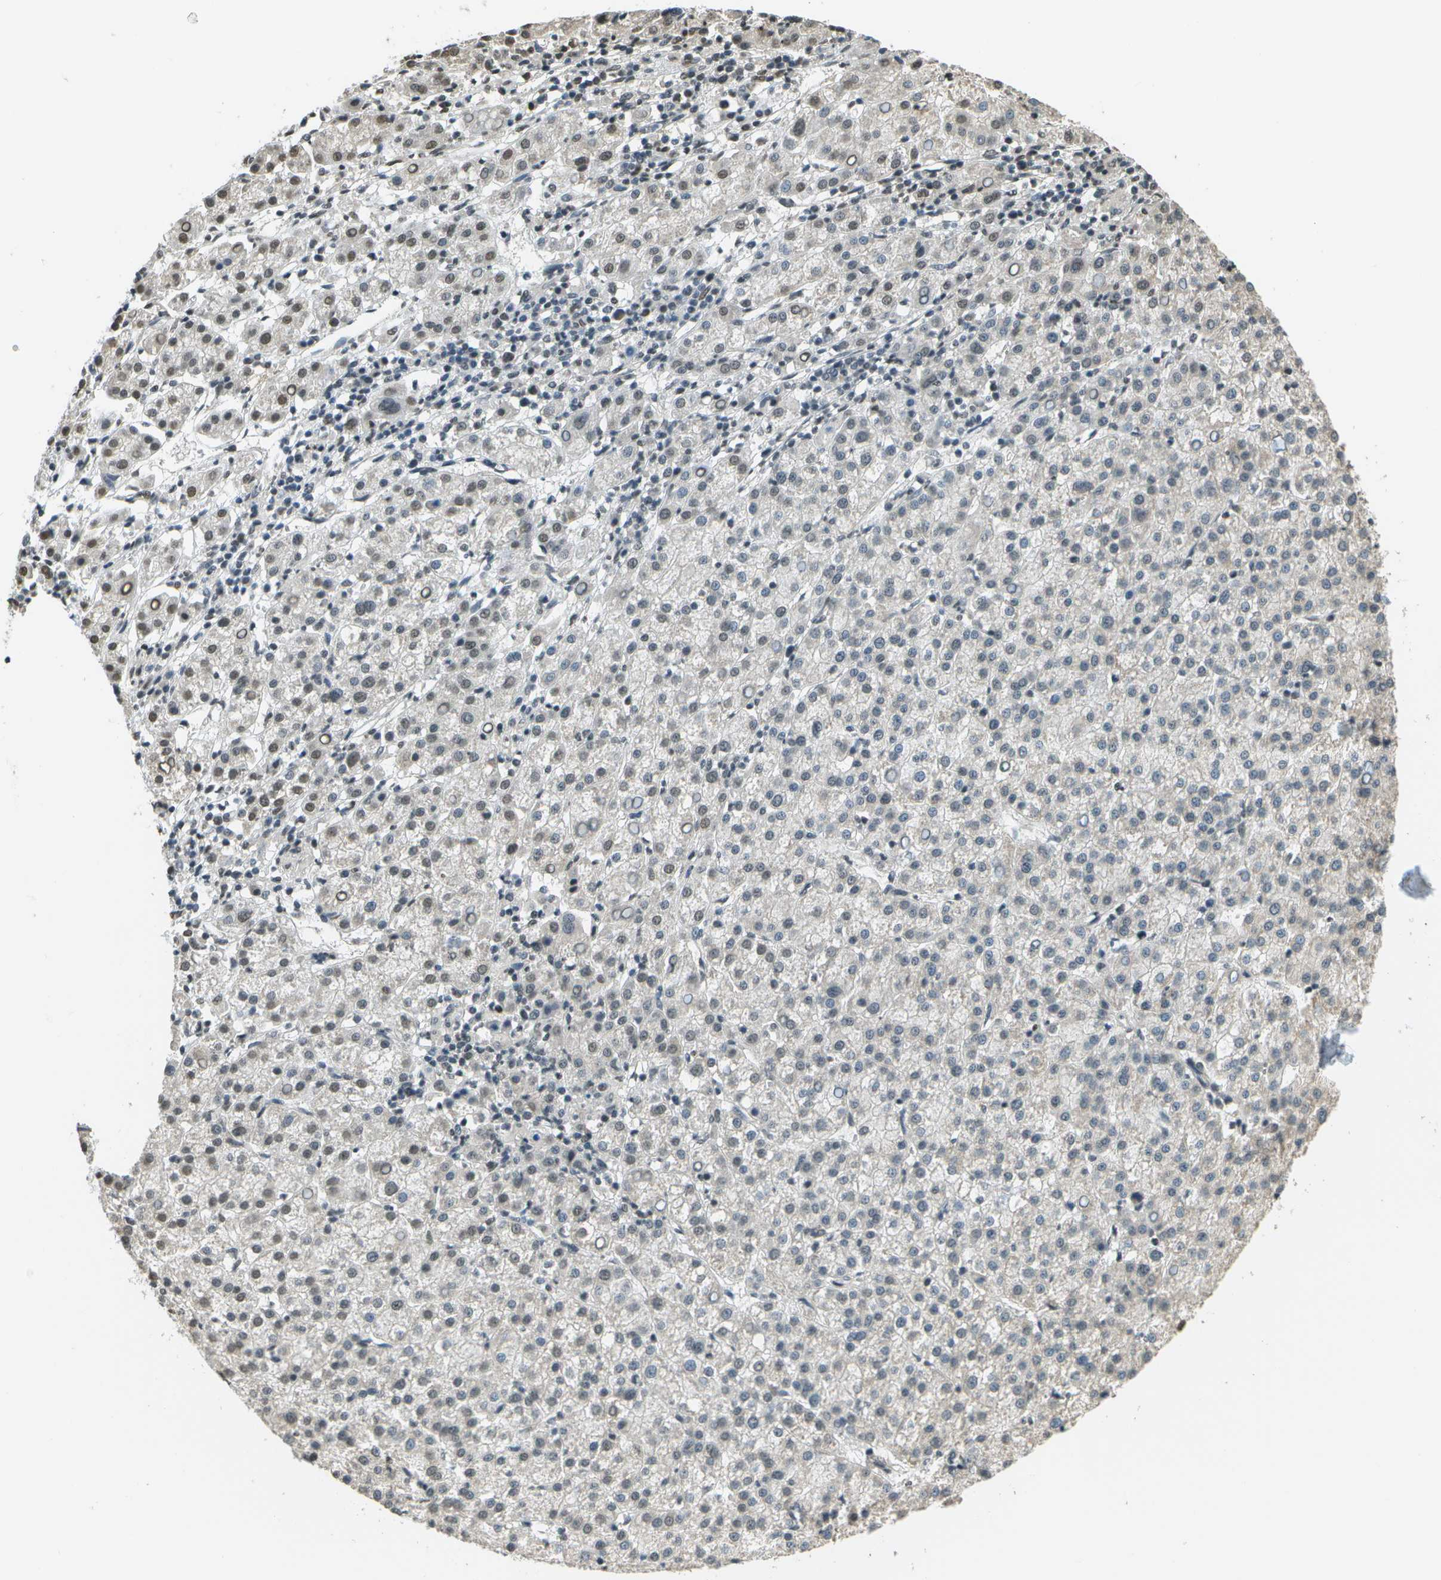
{"staining": {"intensity": "strong", "quantity": "25%-75%", "location": "nuclear"}, "tissue": "liver cancer", "cell_type": "Tumor cells", "image_type": "cancer", "snomed": [{"axis": "morphology", "description": "Carcinoma, Hepatocellular, NOS"}, {"axis": "topography", "description": "Liver"}], "caption": "Immunohistochemistry photomicrograph of neoplastic tissue: human hepatocellular carcinoma (liver) stained using immunohistochemistry reveals high levels of strong protein expression localized specifically in the nuclear of tumor cells, appearing as a nuclear brown color.", "gene": "ABL2", "patient": {"sex": "female", "age": 58}}